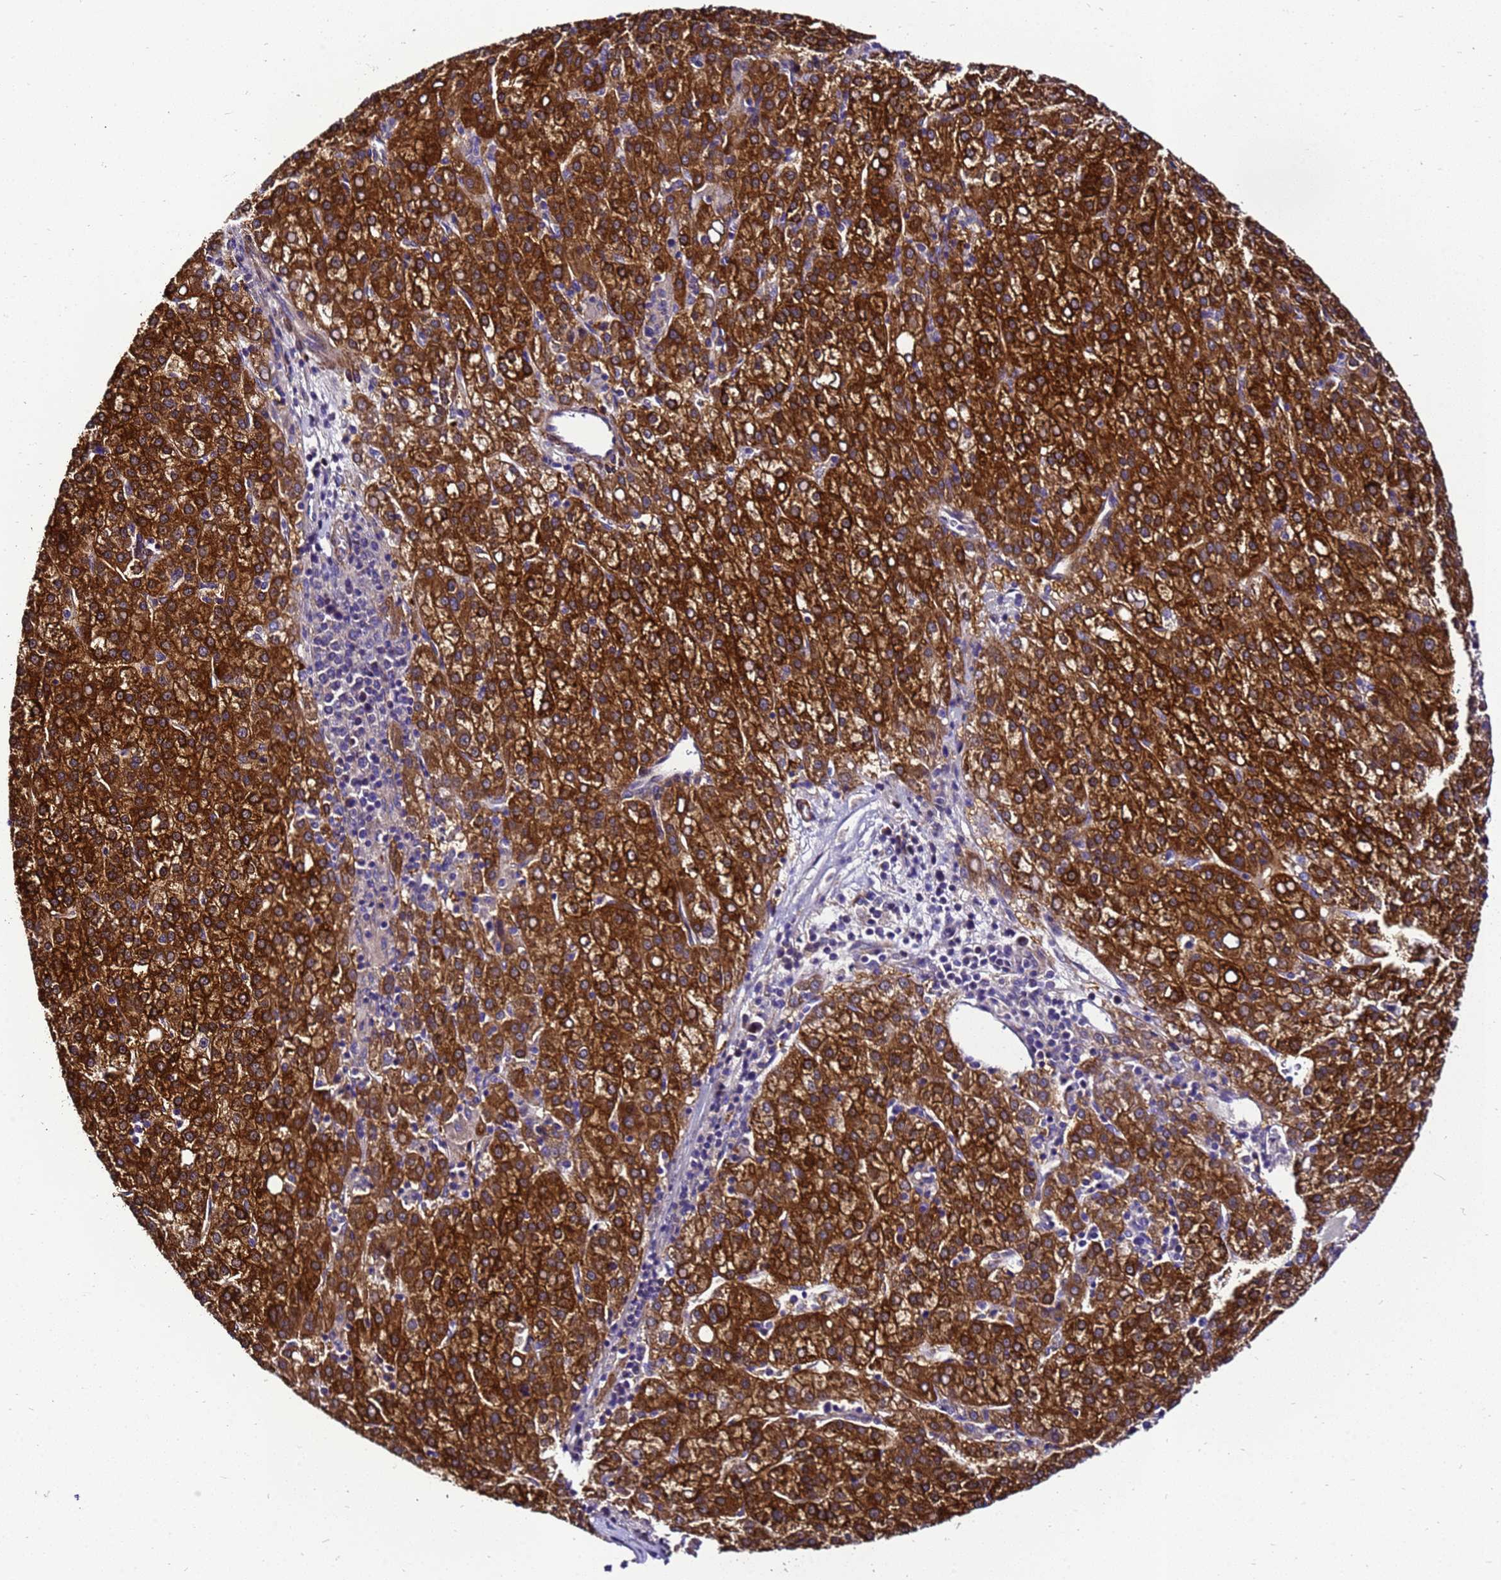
{"staining": {"intensity": "strong", "quantity": ">75%", "location": "cytoplasmic/membranous"}, "tissue": "liver cancer", "cell_type": "Tumor cells", "image_type": "cancer", "snomed": [{"axis": "morphology", "description": "Carcinoma, Hepatocellular, NOS"}, {"axis": "topography", "description": "Liver"}], "caption": "The image exhibits staining of liver cancer (hepatocellular carcinoma), revealing strong cytoplasmic/membranous protein expression (brown color) within tumor cells.", "gene": "ZNF417", "patient": {"sex": "female", "age": 58}}